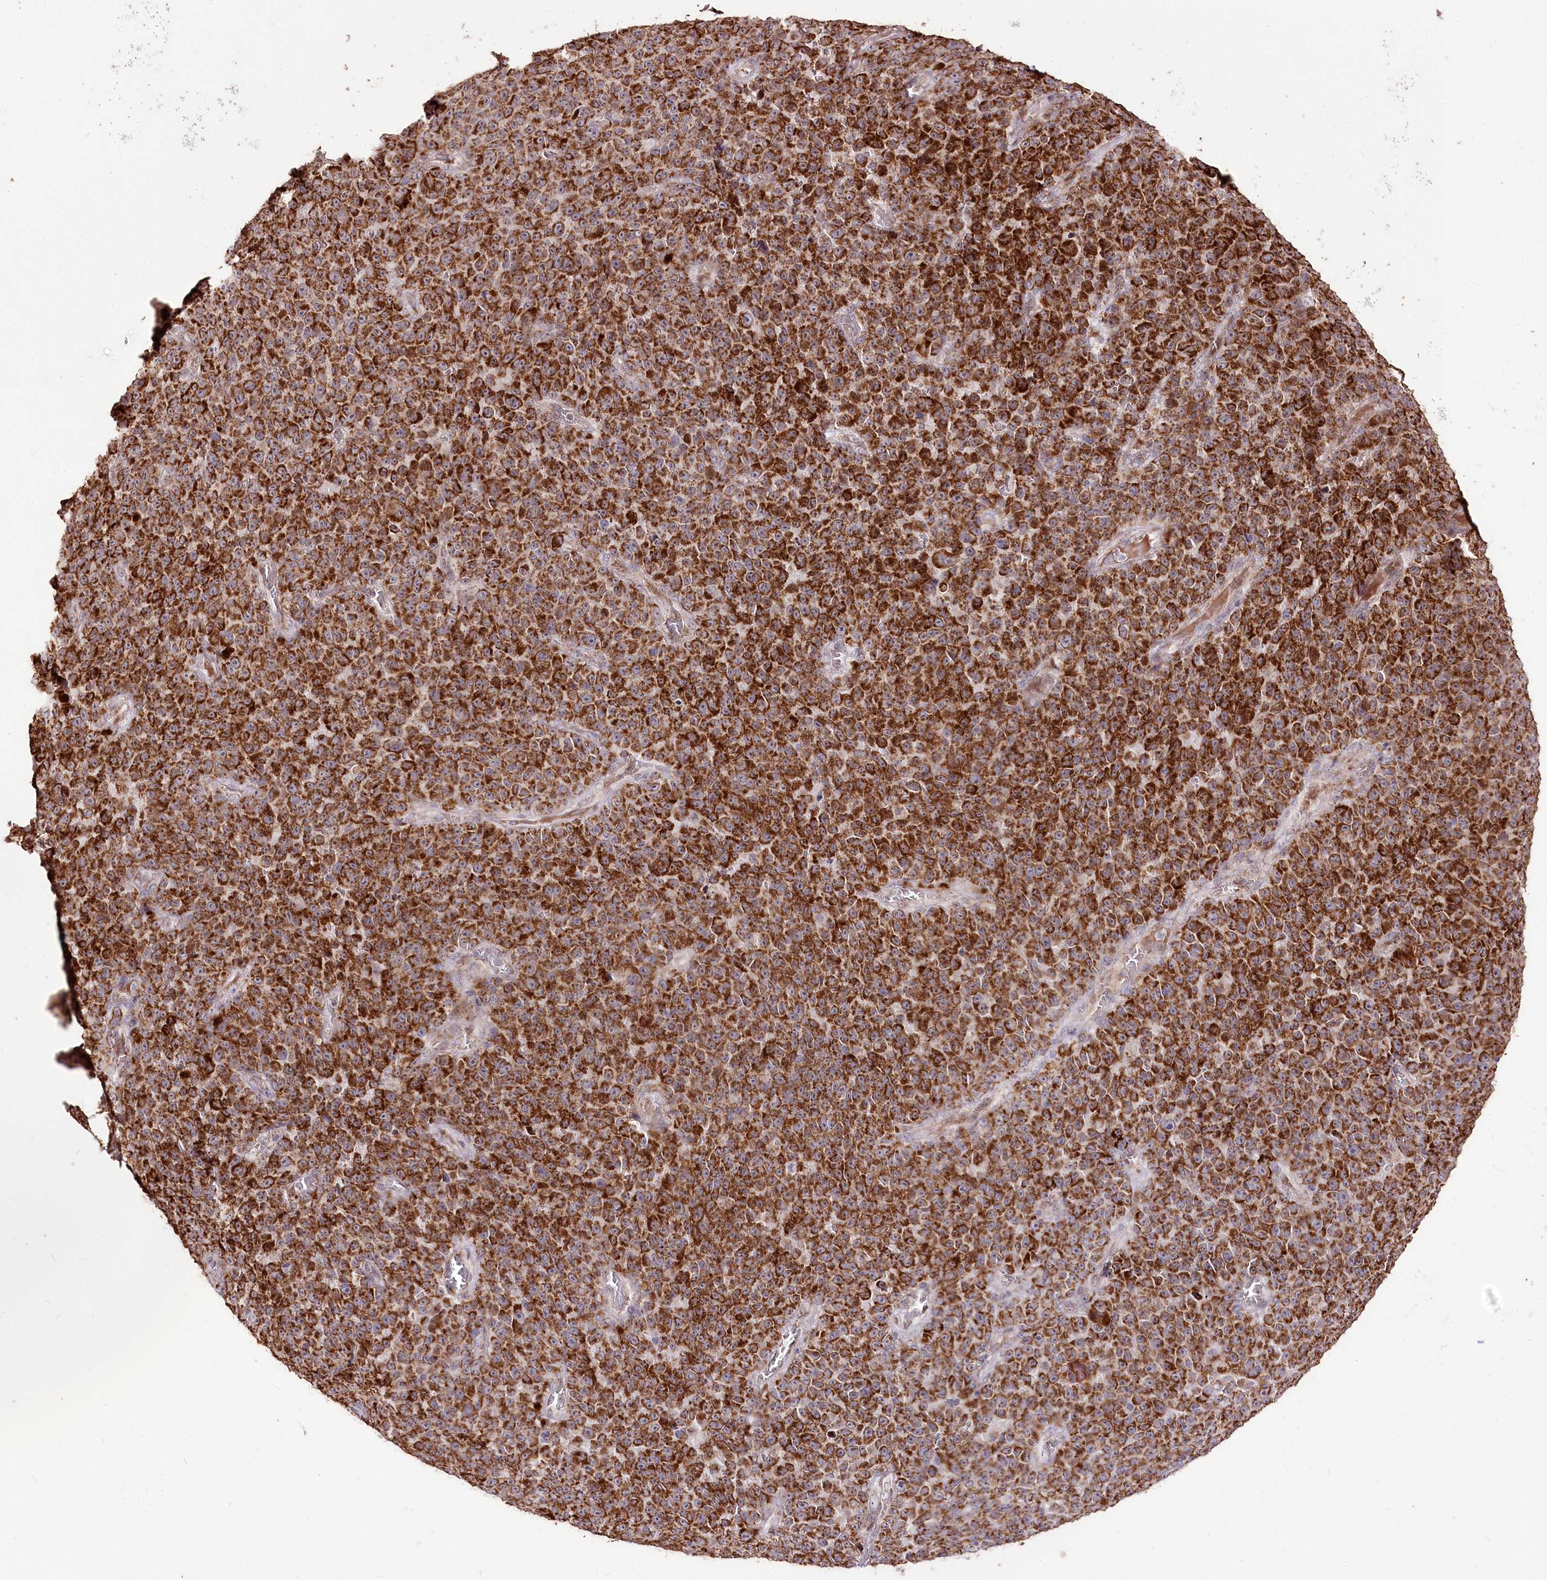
{"staining": {"intensity": "strong", "quantity": ">75%", "location": "cytoplasmic/membranous"}, "tissue": "melanoma", "cell_type": "Tumor cells", "image_type": "cancer", "snomed": [{"axis": "morphology", "description": "Malignant melanoma, NOS"}, {"axis": "topography", "description": "Skin"}], "caption": "This is an image of immunohistochemistry staining of malignant melanoma, which shows strong staining in the cytoplasmic/membranous of tumor cells.", "gene": "CARD19", "patient": {"sex": "female", "age": 82}}